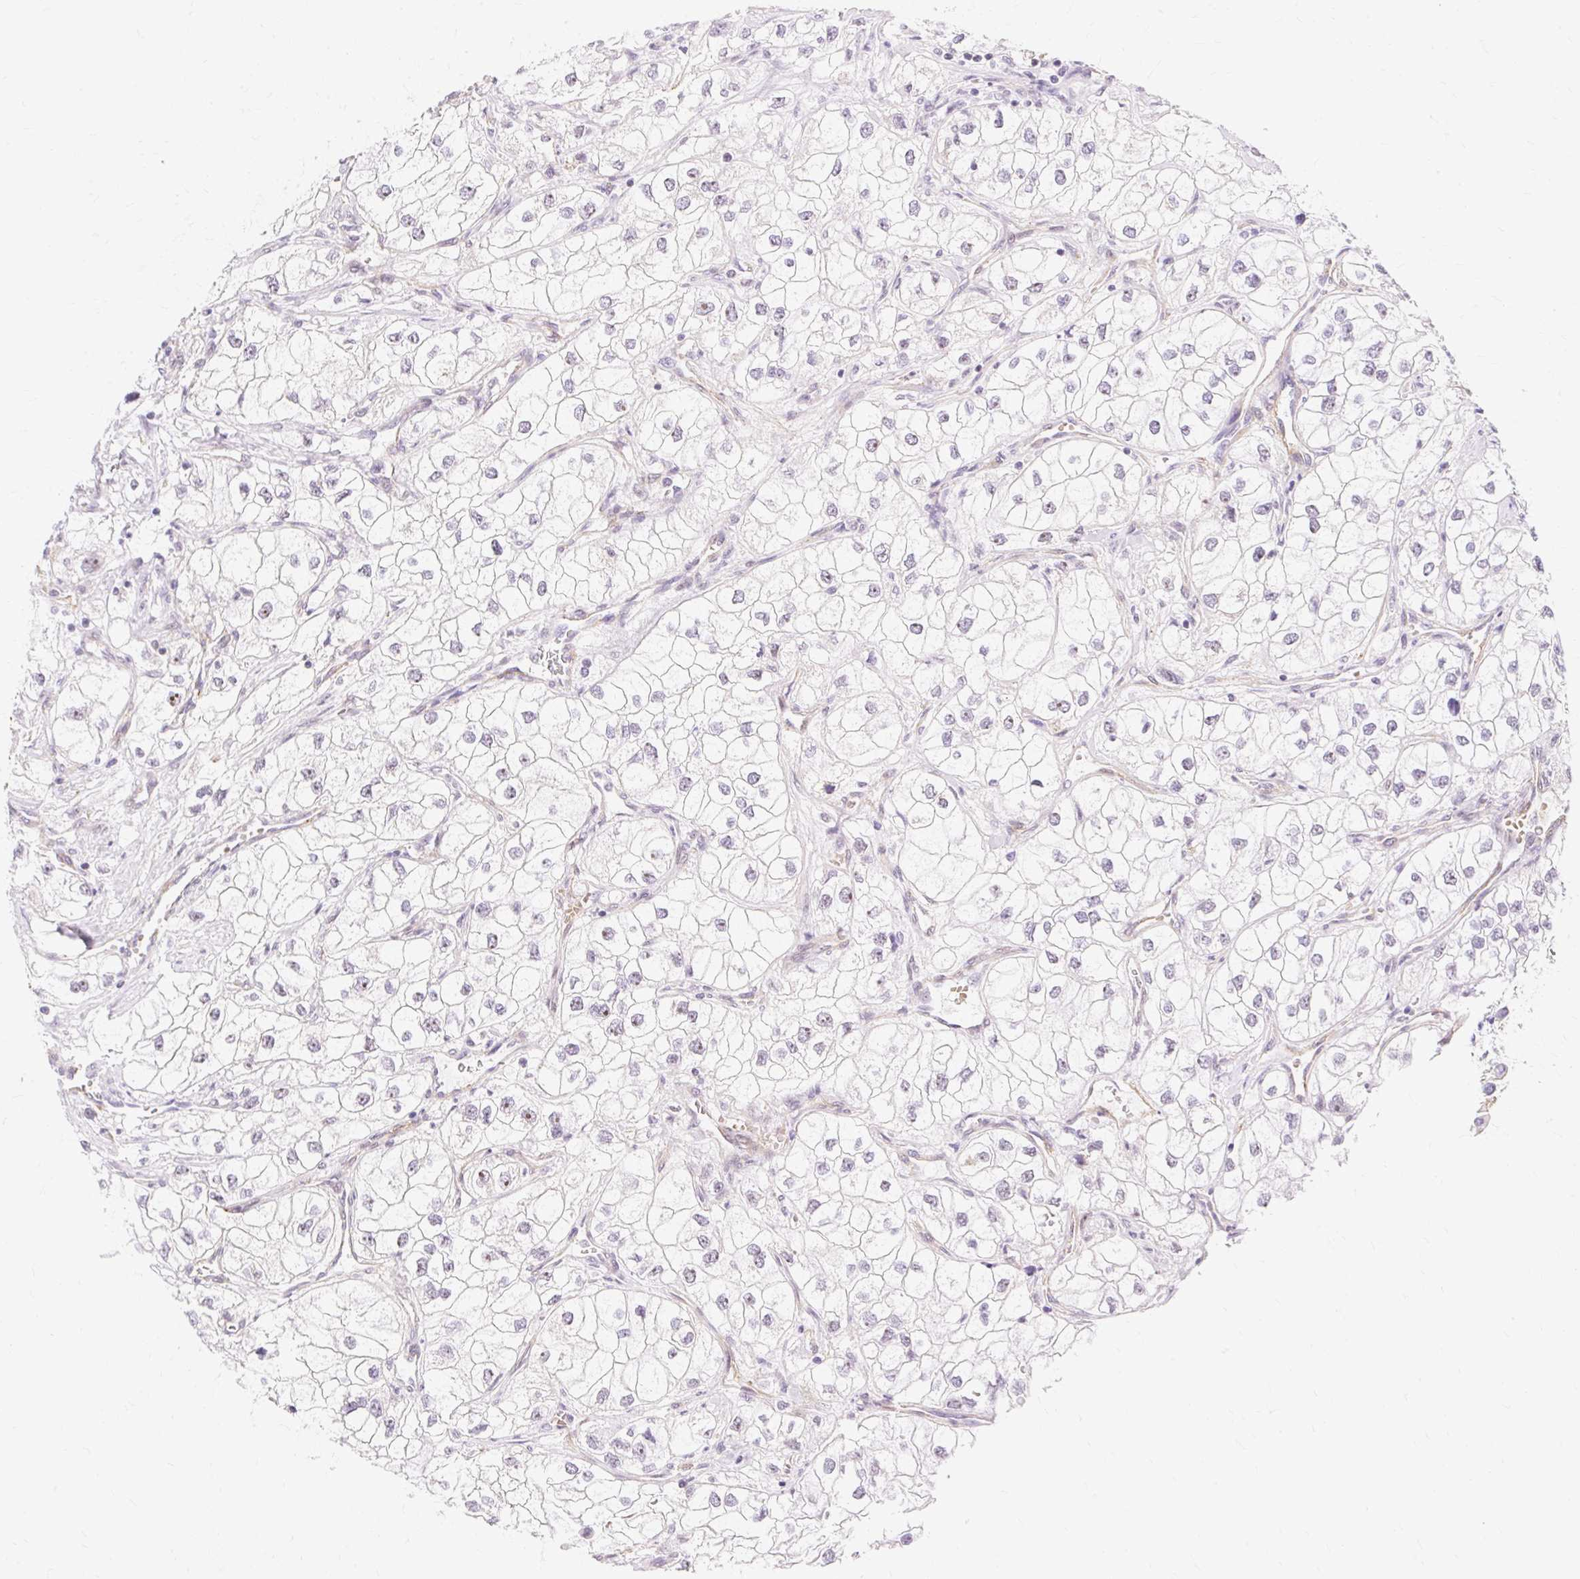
{"staining": {"intensity": "weak", "quantity": "25%-75%", "location": "nuclear"}, "tissue": "renal cancer", "cell_type": "Tumor cells", "image_type": "cancer", "snomed": [{"axis": "morphology", "description": "Adenocarcinoma, NOS"}, {"axis": "topography", "description": "Kidney"}], "caption": "Immunohistochemical staining of human renal cancer displays low levels of weak nuclear protein expression in approximately 25%-75% of tumor cells.", "gene": "OBP2A", "patient": {"sex": "male", "age": 59}}